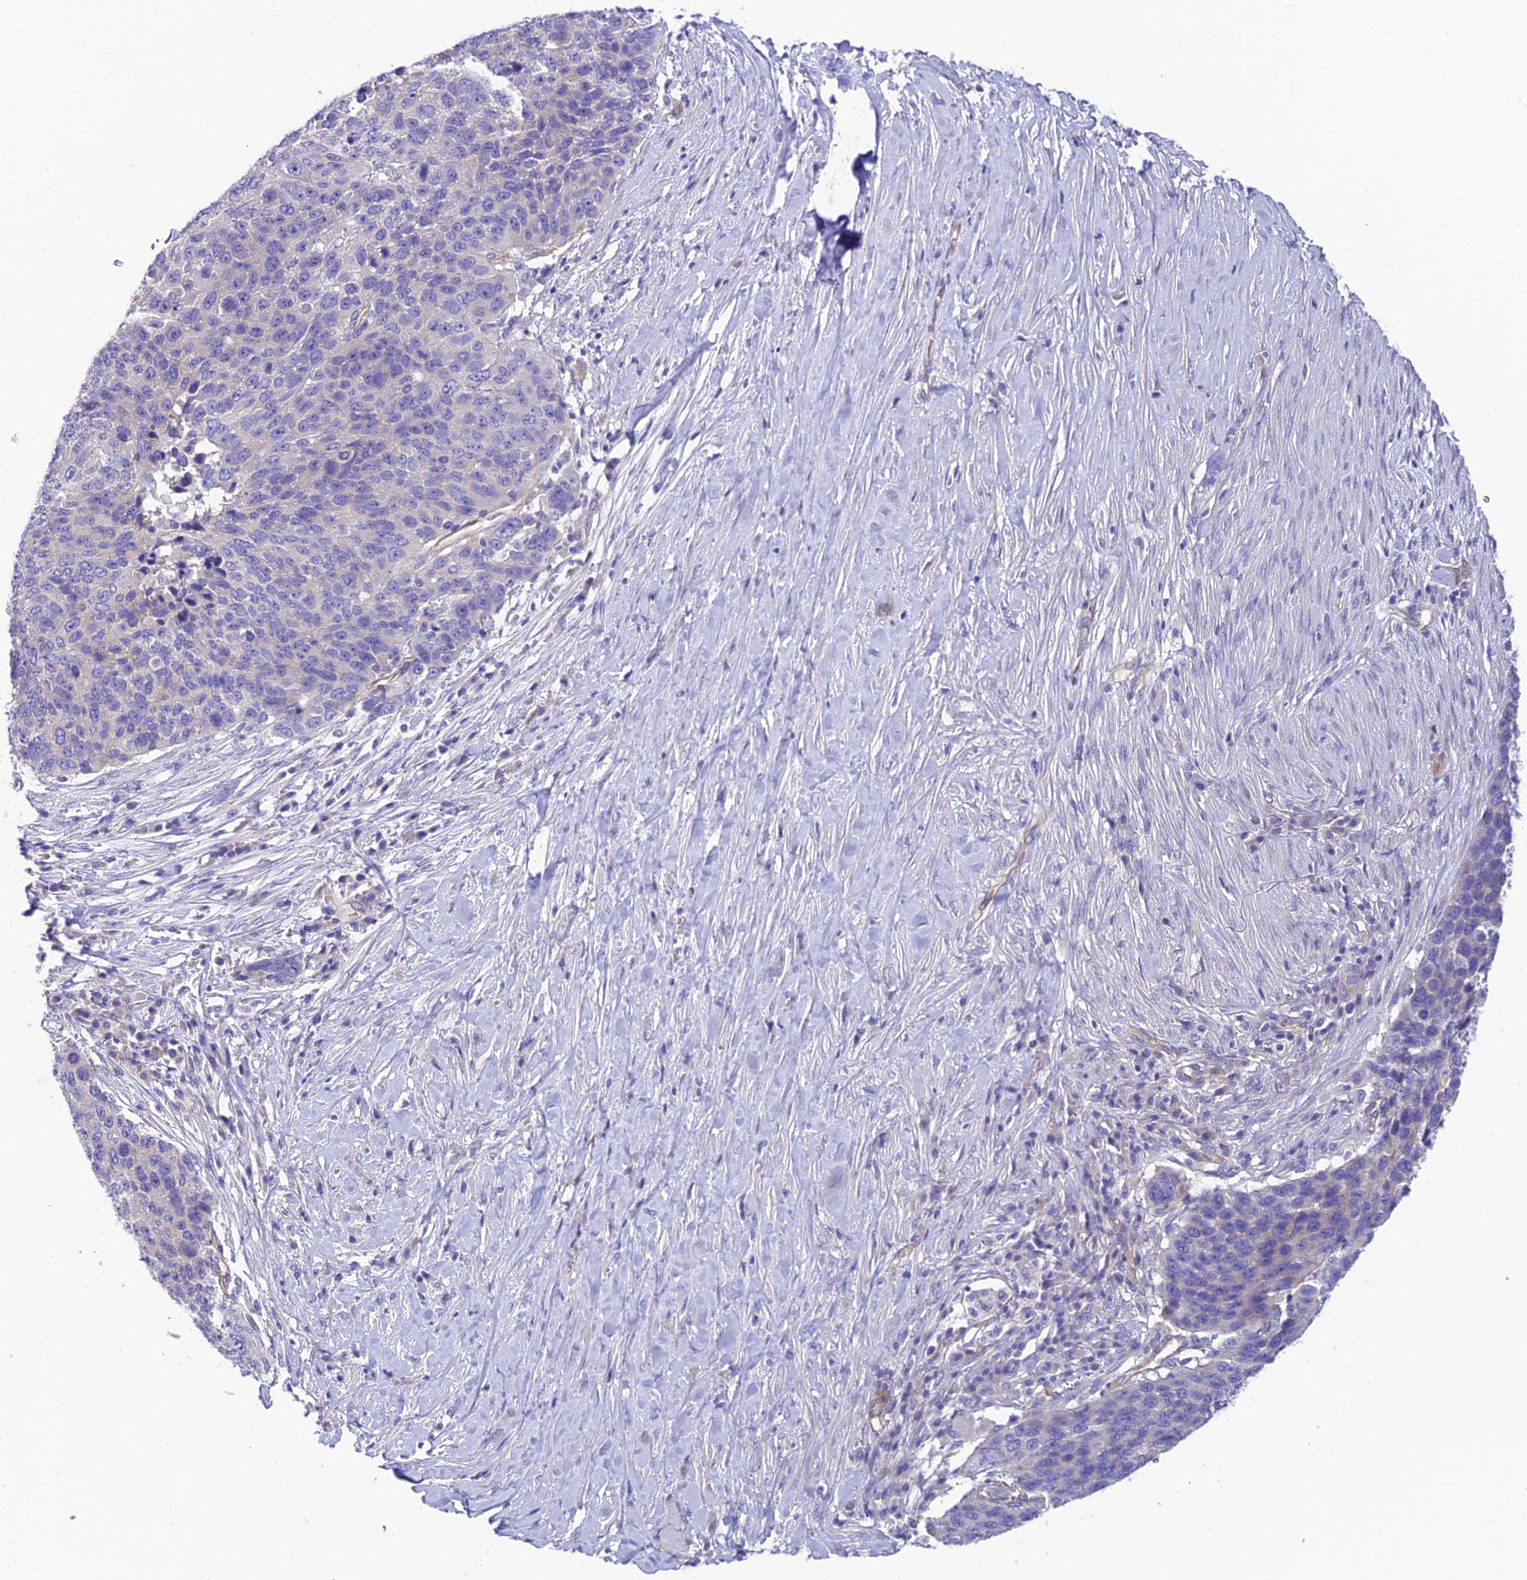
{"staining": {"intensity": "negative", "quantity": "none", "location": "none"}, "tissue": "lung cancer", "cell_type": "Tumor cells", "image_type": "cancer", "snomed": [{"axis": "morphology", "description": "Normal tissue, NOS"}, {"axis": "morphology", "description": "Squamous cell carcinoma, NOS"}, {"axis": "topography", "description": "Lymph node"}, {"axis": "topography", "description": "Lung"}], "caption": "Tumor cells are negative for brown protein staining in lung cancer.", "gene": "PPFIA3", "patient": {"sex": "male", "age": 66}}